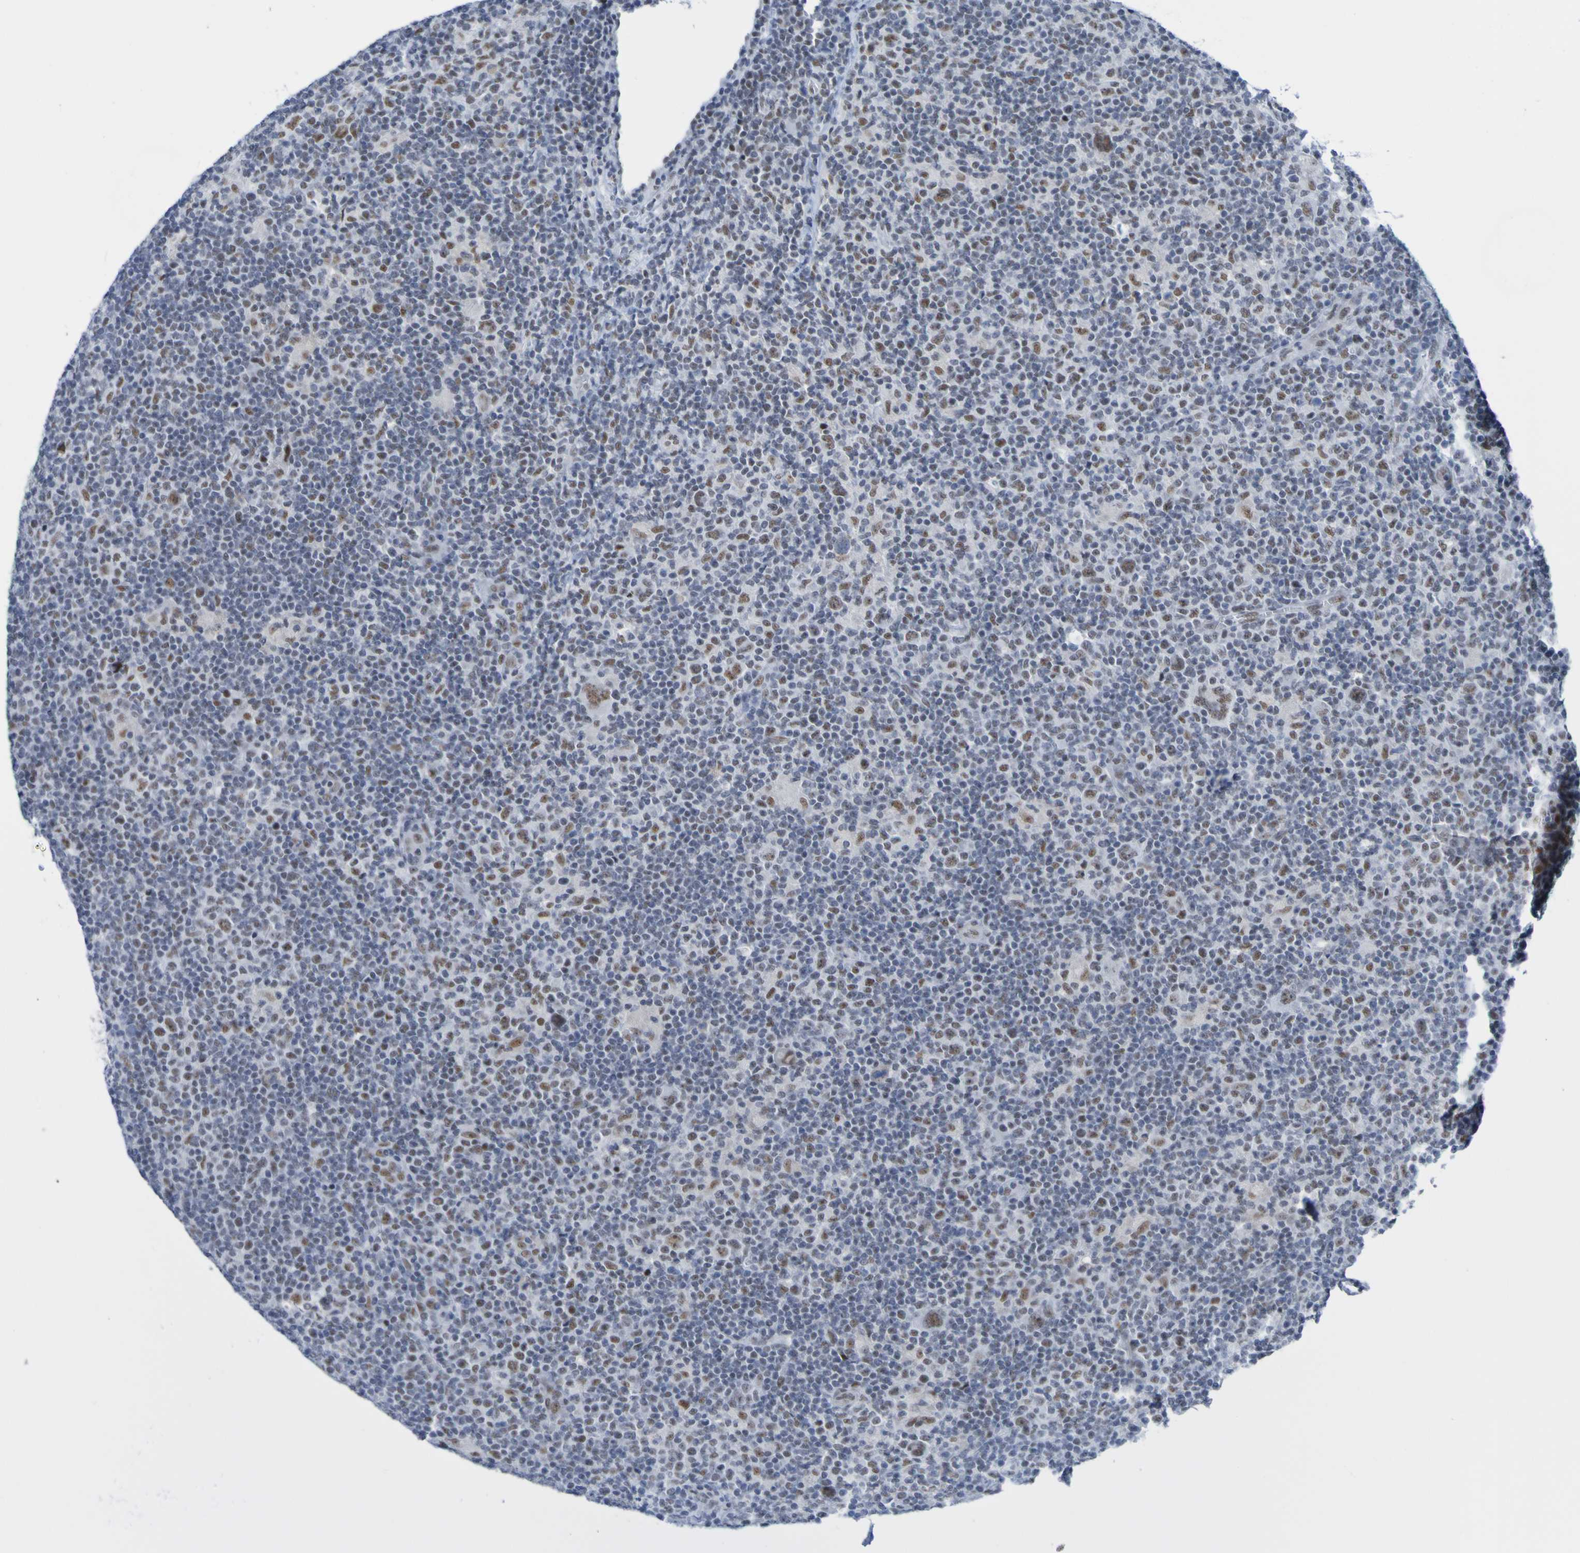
{"staining": {"intensity": "moderate", "quantity": "<25%", "location": "nuclear"}, "tissue": "lymphoma", "cell_type": "Tumor cells", "image_type": "cancer", "snomed": [{"axis": "morphology", "description": "Hodgkin's disease, NOS"}, {"axis": "topography", "description": "Lymph node"}], "caption": "Hodgkin's disease stained for a protein reveals moderate nuclear positivity in tumor cells.", "gene": "CDC5L", "patient": {"sex": "female", "age": 57}}